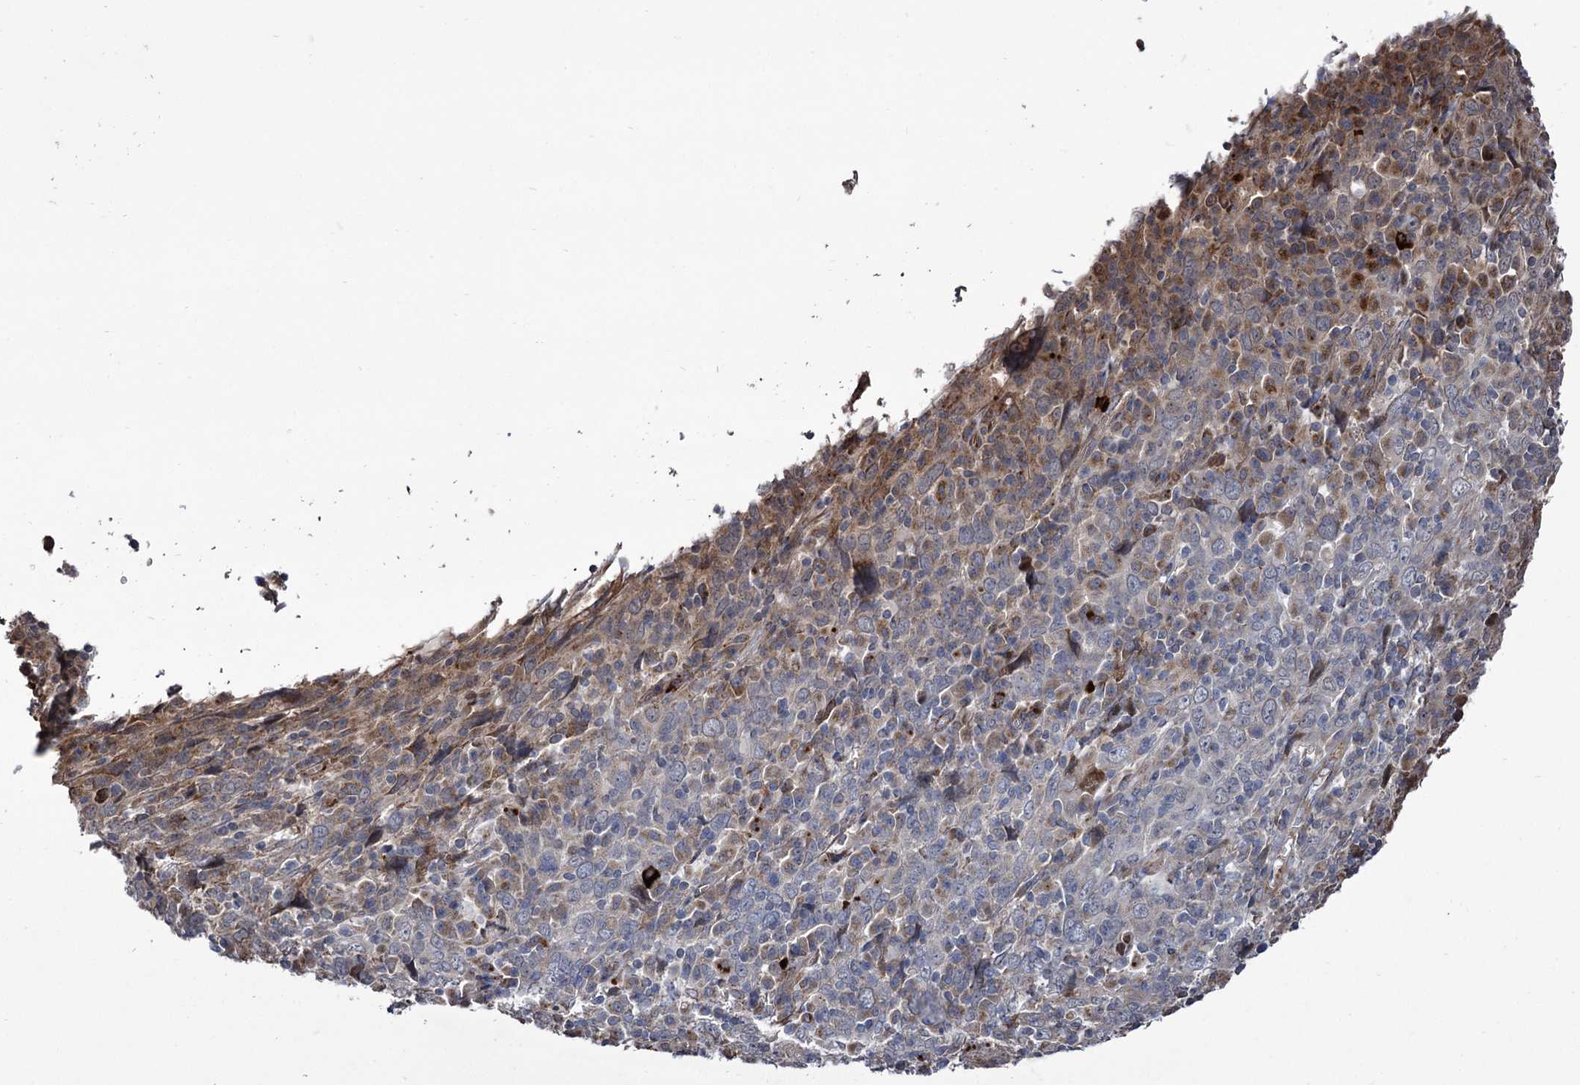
{"staining": {"intensity": "moderate", "quantity": "<25%", "location": "cytoplasmic/membranous"}, "tissue": "cervical cancer", "cell_type": "Tumor cells", "image_type": "cancer", "snomed": [{"axis": "morphology", "description": "Squamous cell carcinoma, NOS"}, {"axis": "topography", "description": "Cervix"}], "caption": "Tumor cells exhibit low levels of moderate cytoplasmic/membranous positivity in approximately <25% of cells in cervical cancer (squamous cell carcinoma).", "gene": "TUBGCP5", "patient": {"sex": "female", "age": 46}}